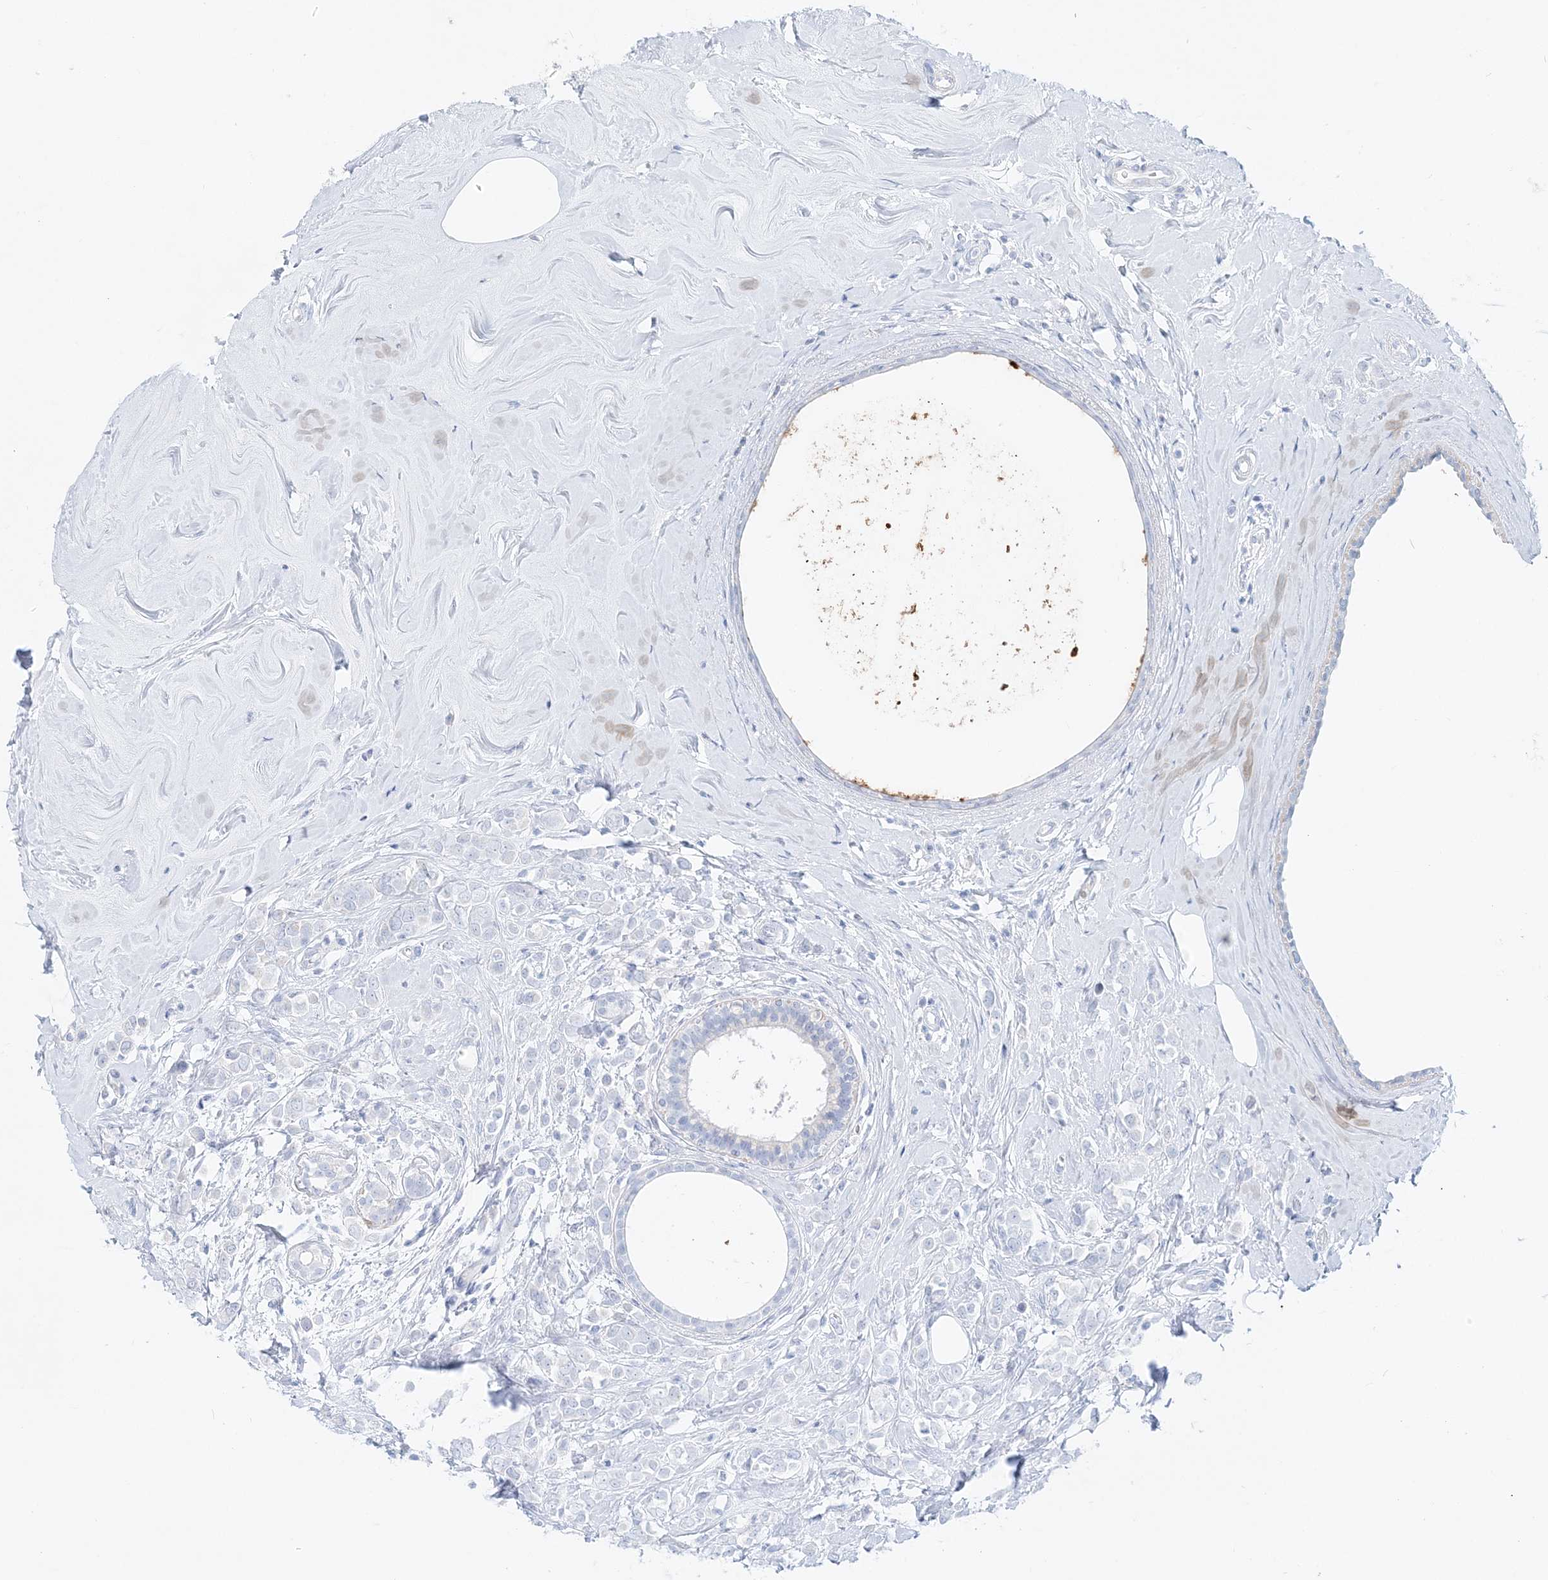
{"staining": {"intensity": "negative", "quantity": "none", "location": "none"}, "tissue": "breast cancer", "cell_type": "Tumor cells", "image_type": "cancer", "snomed": [{"axis": "morphology", "description": "Lobular carcinoma"}, {"axis": "topography", "description": "Breast"}], "caption": "This is an IHC histopathology image of breast lobular carcinoma. There is no expression in tumor cells.", "gene": "DNAH5", "patient": {"sex": "female", "age": 47}}